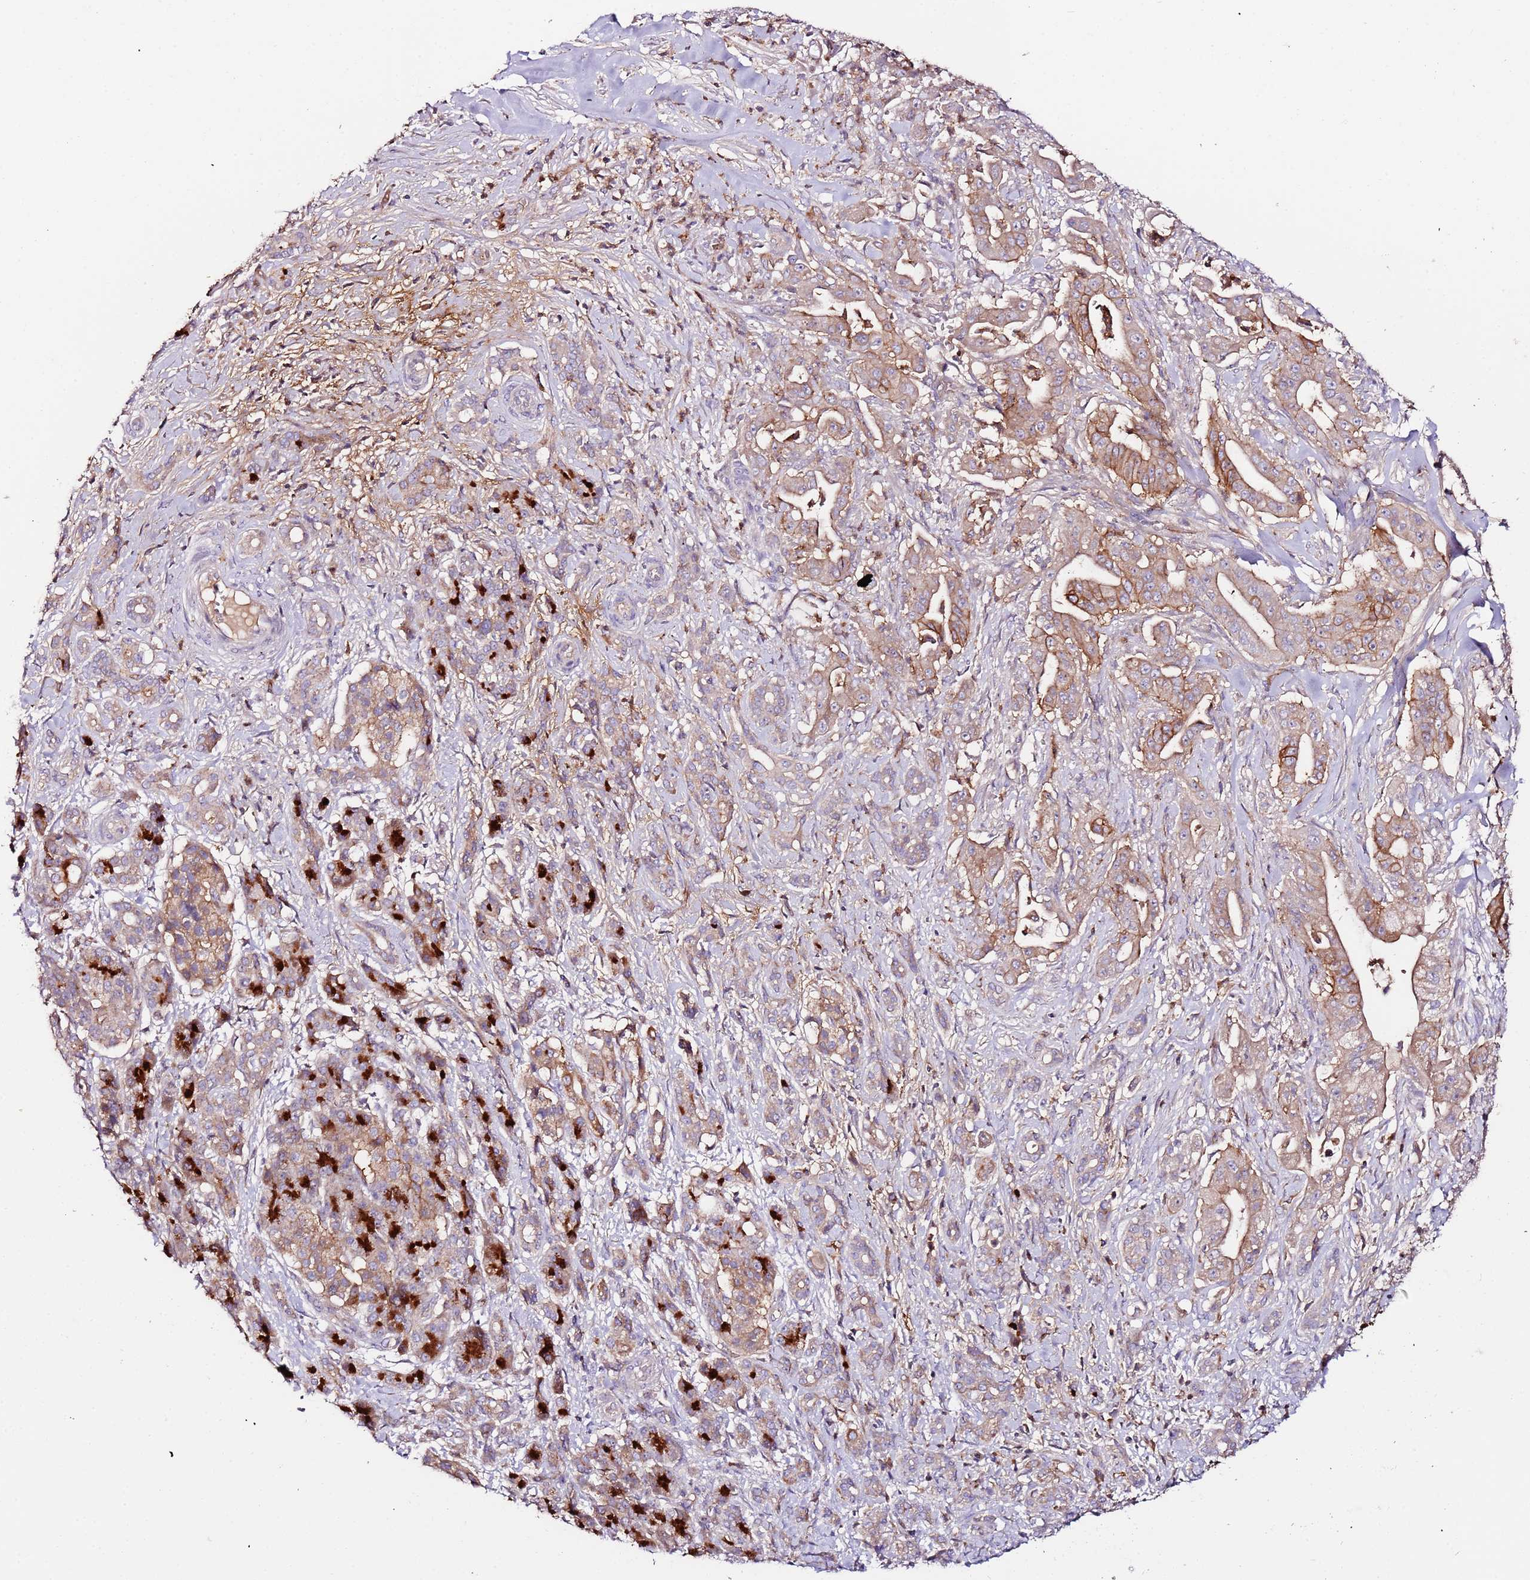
{"staining": {"intensity": "strong", "quantity": ">75%", "location": "cytoplasmic/membranous"}, "tissue": "pancreatic cancer", "cell_type": "Tumor cells", "image_type": "cancer", "snomed": [{"axis": "morphology", "description": "Adenocarcinoma, NOS"}, {"axis": "topography", "description": "Pancreas"}], "caption": "A histopathology image of human pancreatic adenocarcinoma stained for a protein reveals strong cytoplasmic/membranous brown staining in tumor cells.", "gene": "FLVCR1", "patient": {"sex": "male", "age": 57}}